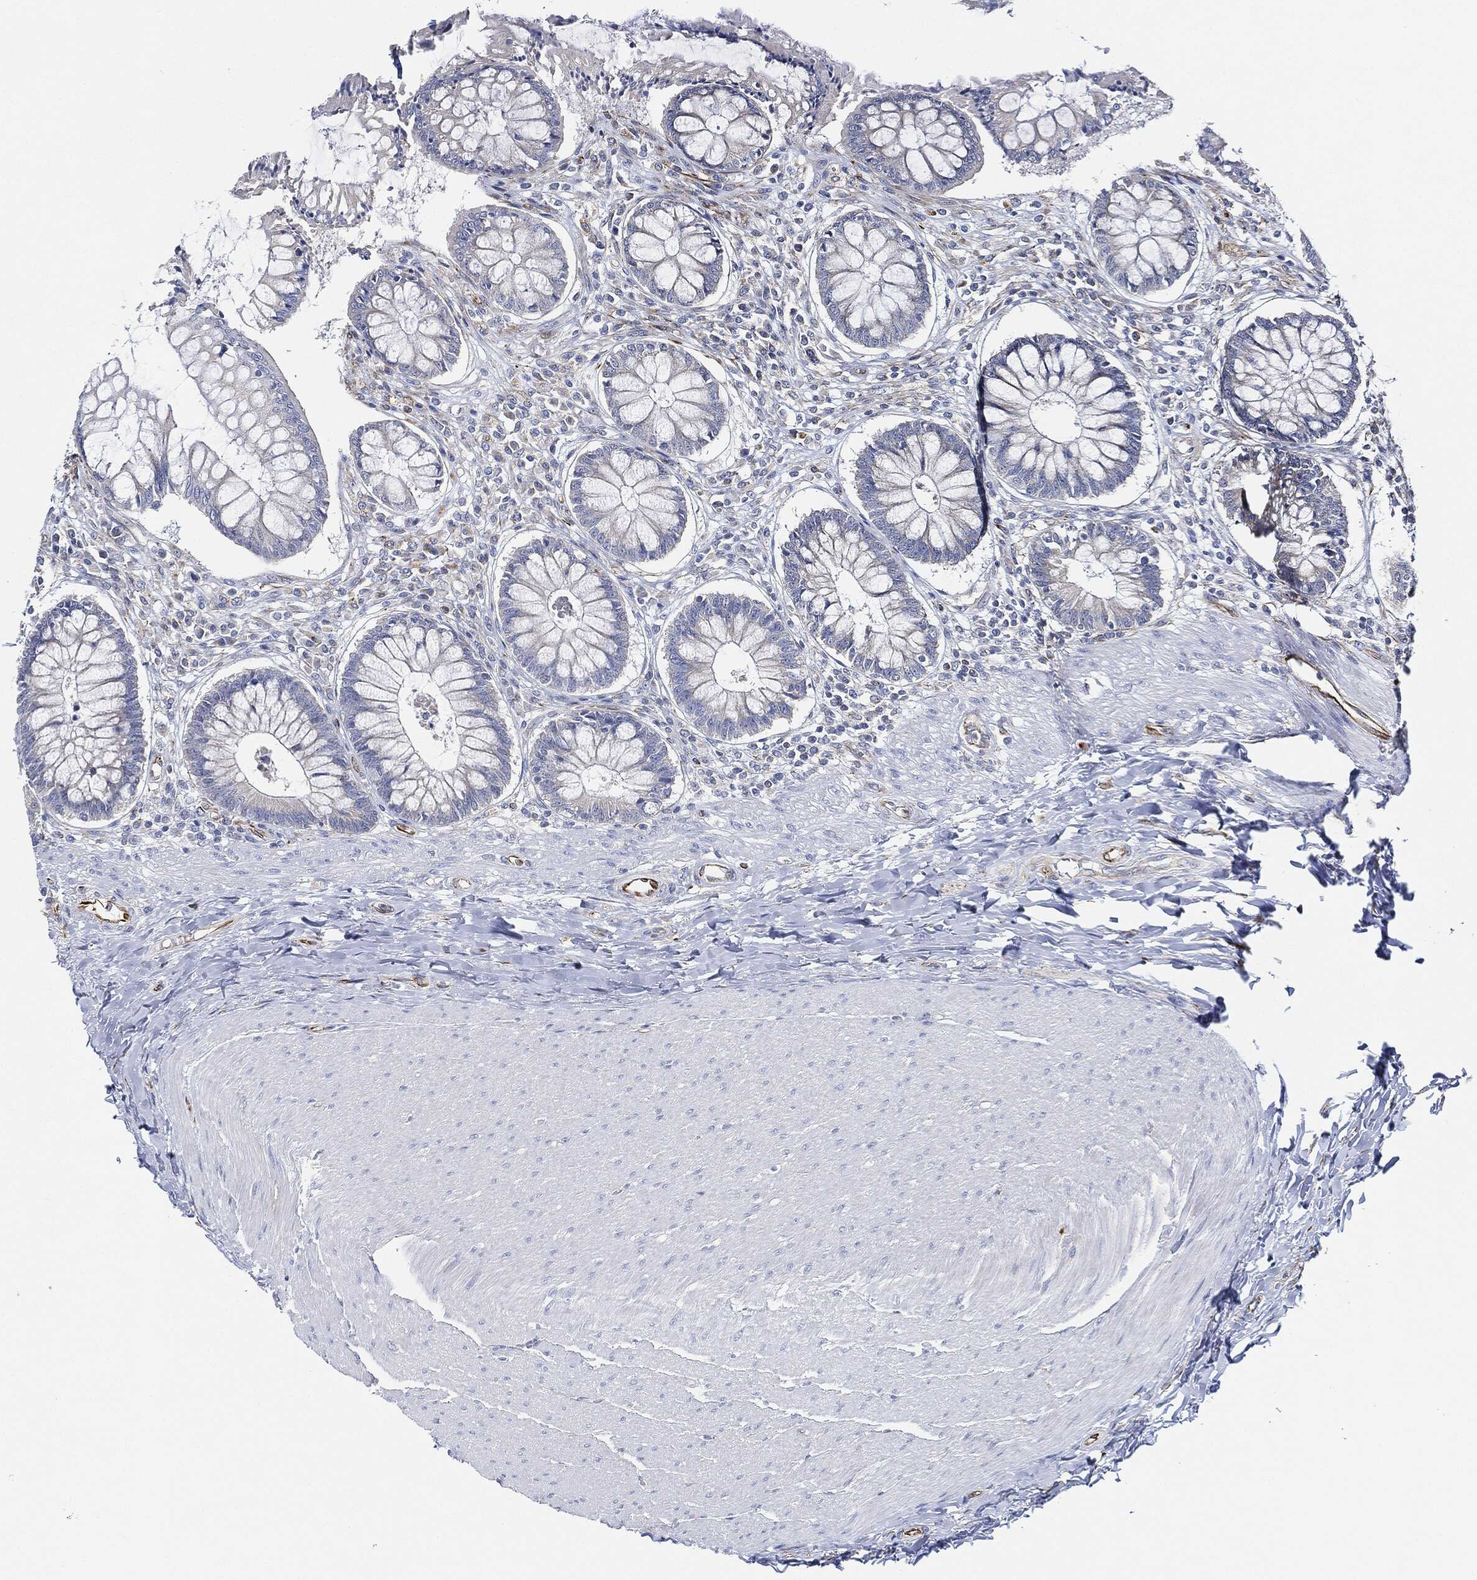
{"staining": {"intensity": "negative", "quantity": "none", "location": "none"}, "tissue": "rectum", "cell_type": "Glandular cells", "image_type": "normal", "snomed": [{"axis": "morphology", "description": "Normal tissue, NOS"}, {"axis": "topography", "description": "Rectum"}], "caption": "Immunohistochemistry of normal rectum reveals no positivity in glandular cells.", "gene": "THSD1", "patient": {"sex": "female", "age": 58}}